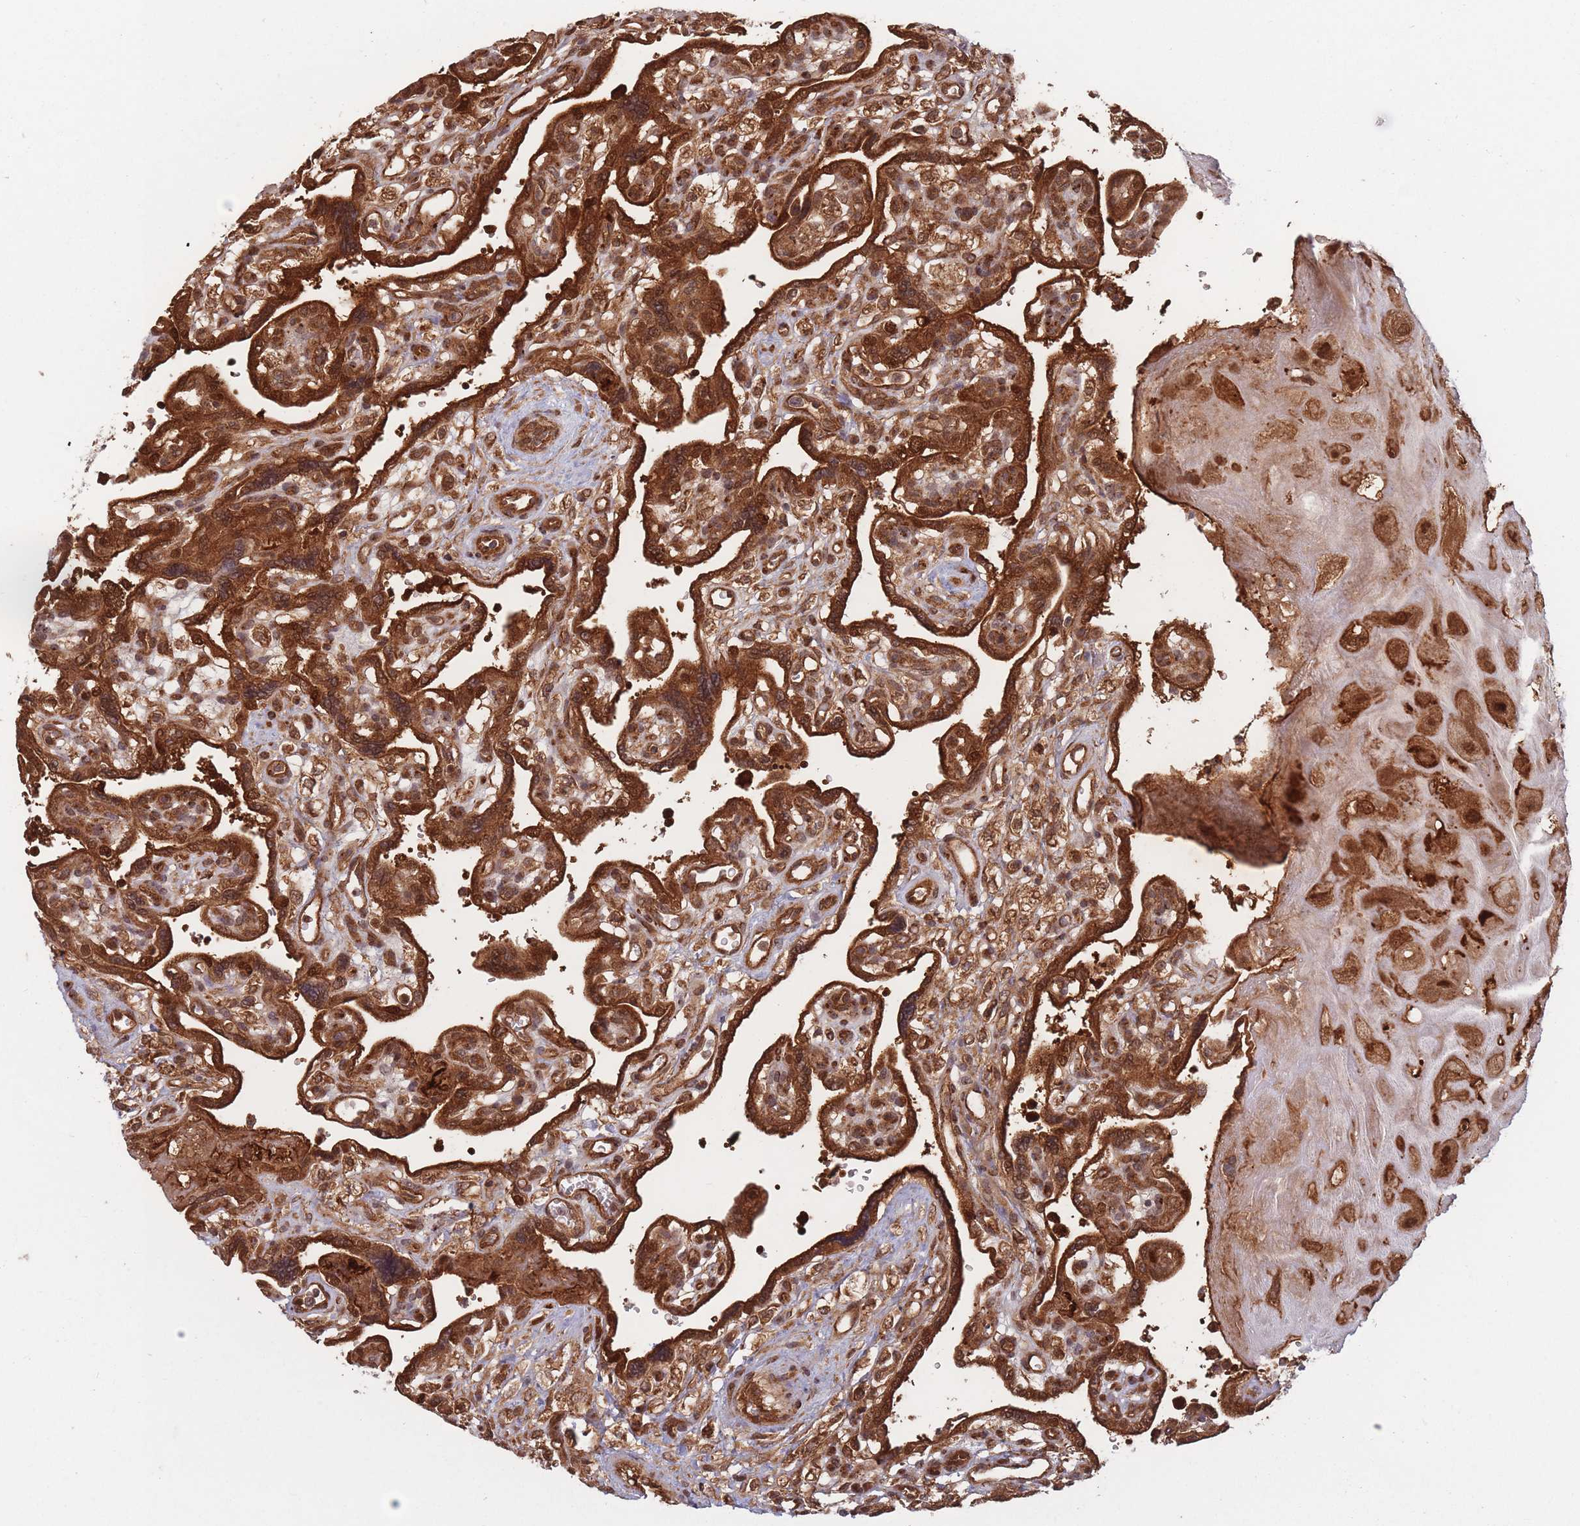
{"staining": {"intensity": "strong", "quantity": ">75%", "location": "cytoplasmic/membranous,nuclear"}, "tissue": "placenta", "cell_type": "Decidual cells", "image_type": "normal", "snomed": [{"axis": "morphology", "description": "Normal tissue, NOS"}, {"axis": "topography", "description": "Placenta"}], "caption": "Approximately >75% of decidual cells in normal placenta reveal strong cytoplasmic/membranous,nuclear protein staining as visualized by brown immunohistochemical staining.", "gene": "PODXL2", "patient": {"sex": "female", "age": 39}}